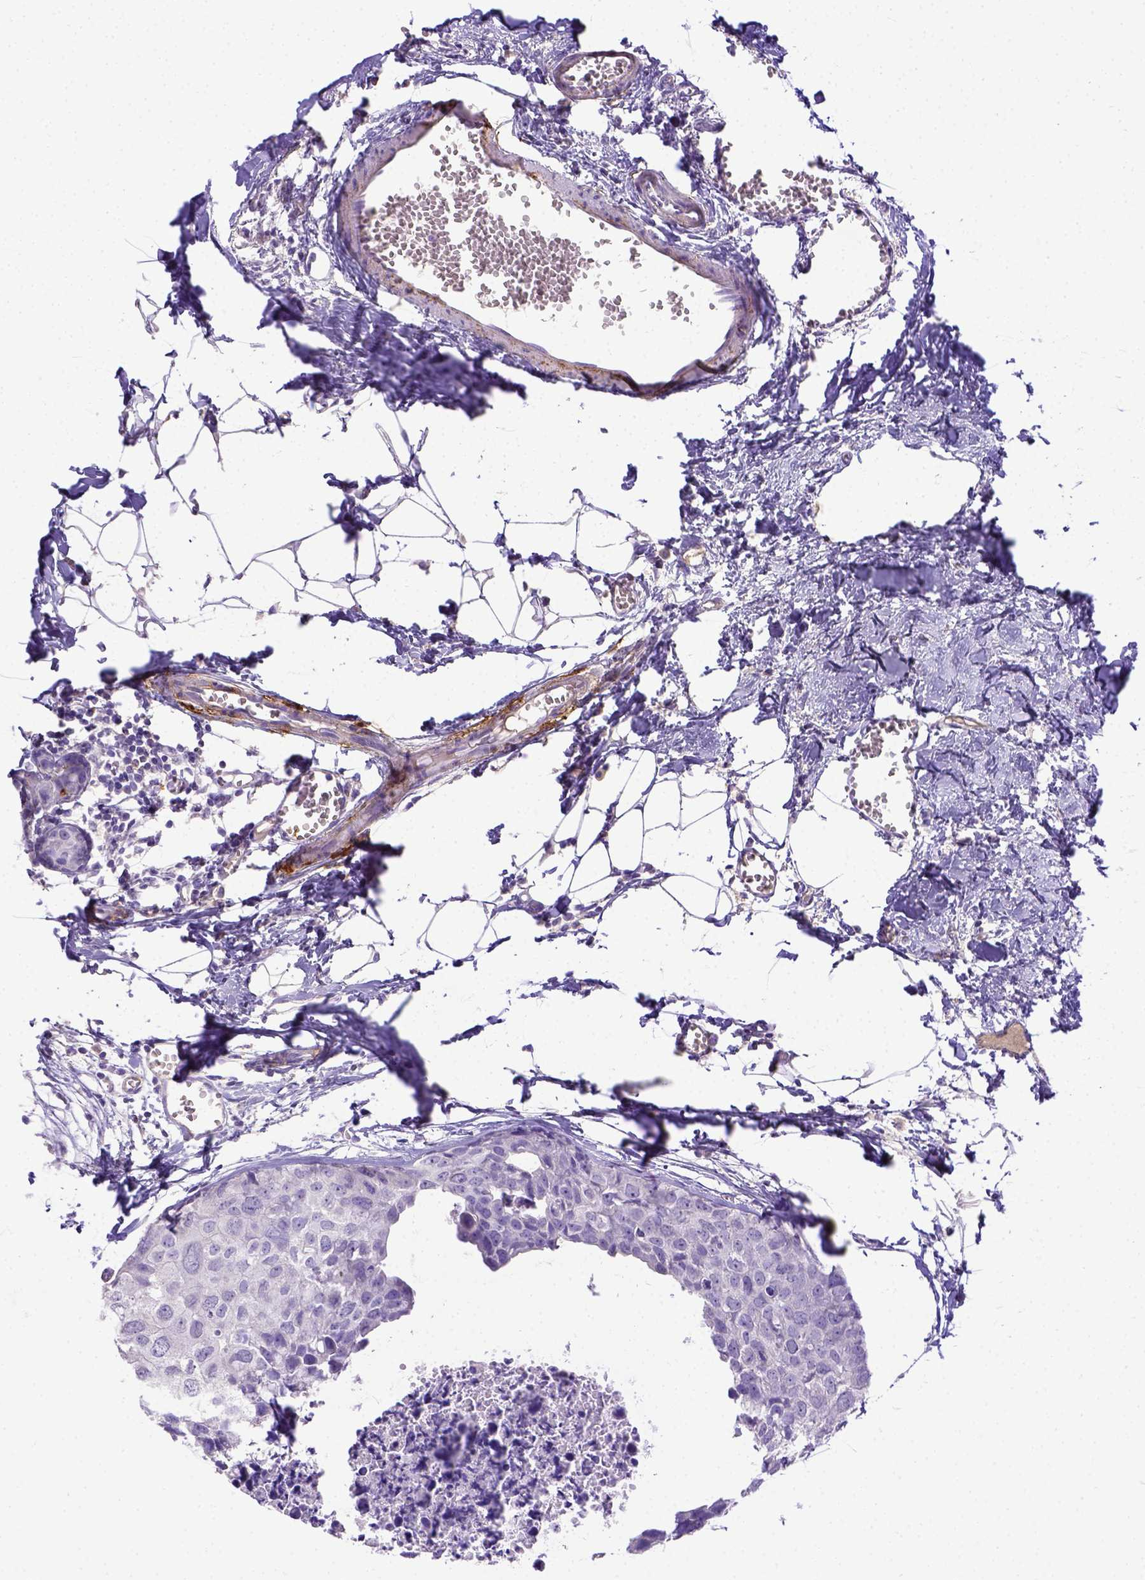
{"staining": {"intensity": "negative", "quantity": "none", "location": "none"}, "tissue": "breast cancer", "cell_type": "Tumor cells", "image_type": "cancer", "snomed": [{"axis": "morphology", "description": "Duct carcinoma"}, {"axis": "topography", "description": "Breast"}], "caption": "Immunohistochemistry (IHC) micrograph of neoplastic tissue: human breast cancer (intraductal carcinoma) stained with DAB reveals no significant protein positivity in tumor cells.", "gene": "B3GAT1", "patient": {"sex": "female", "age": 38}}